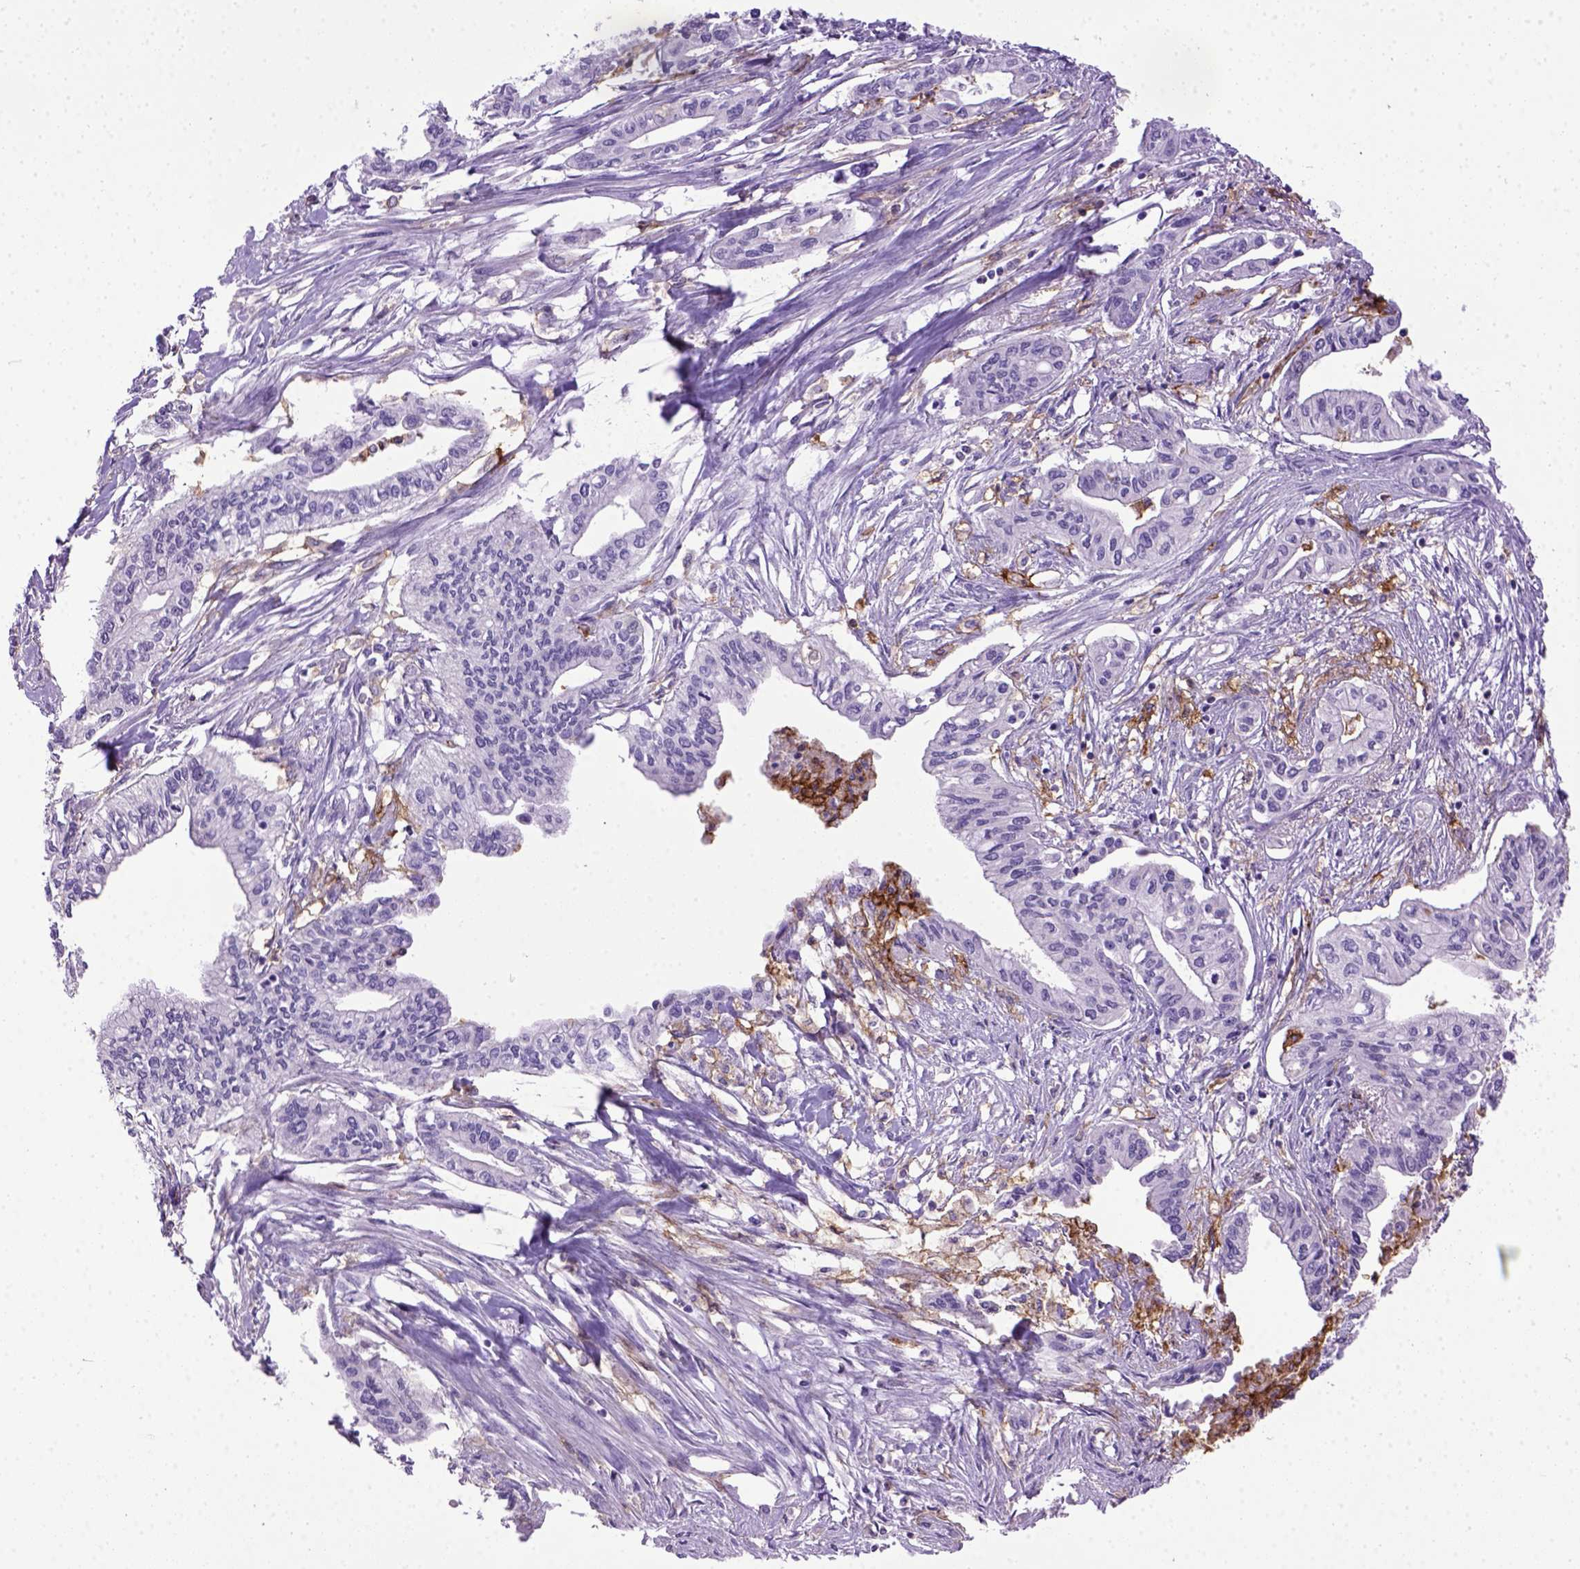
{"staining": {"intensity": "negative", "quantity": "none", "location": "none"}, "tissue": "pancreatic cancer", "cell_type": "Tumor cells", "image_type": "cancer", "snomed": [{"axis": "morphology", "description": "Adenocarcinoma, NOS"}, {"axis": "topography", "description": "Pancreas"}], "caption": "Tumor cells show no significant protein positivity in pancreatic adenocarcinoma.", "gene": "ITGAX", "patient": {"sex": "male", "age": 60}}